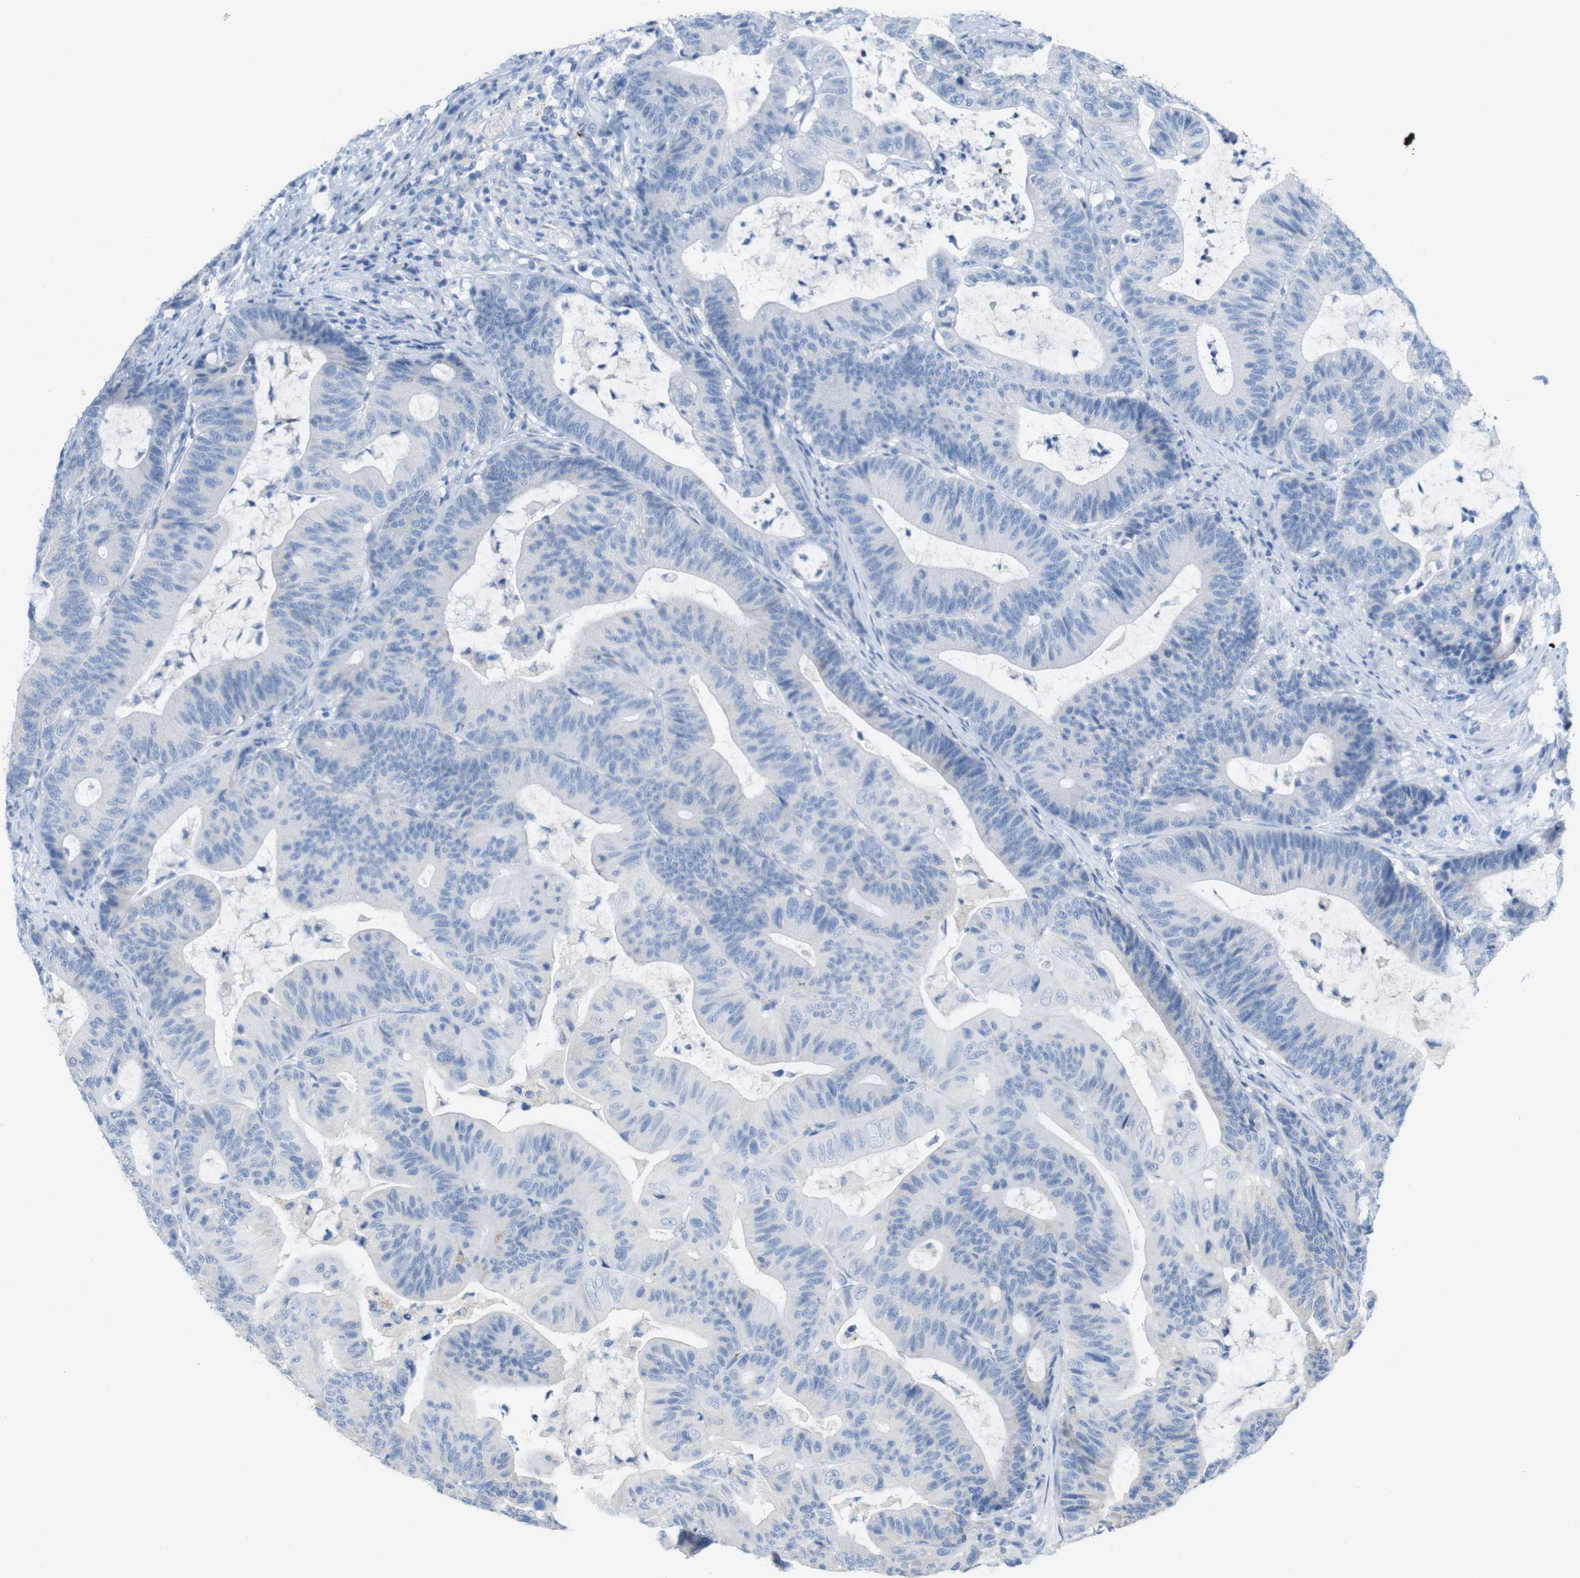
{"staining": {"intensity": "negative", "quantity": "none", "location": "none"}, "tissue": "colorectal cancer", "cell_type": "Tumor cells", "image_type": "cancer", "snomed": [{"axis": "morphology", "description": "Adenocarcinoma, NOS"}, {"axis": "topography", "description": "Colon"}], "caption": "This is a histopathology image of immunohistochemistry staining of adenocarcinoma (colorectal), which shows no expression in tumor cells.", "gene": "LAG3", "patient": {"sex": "female", "age": 84}}